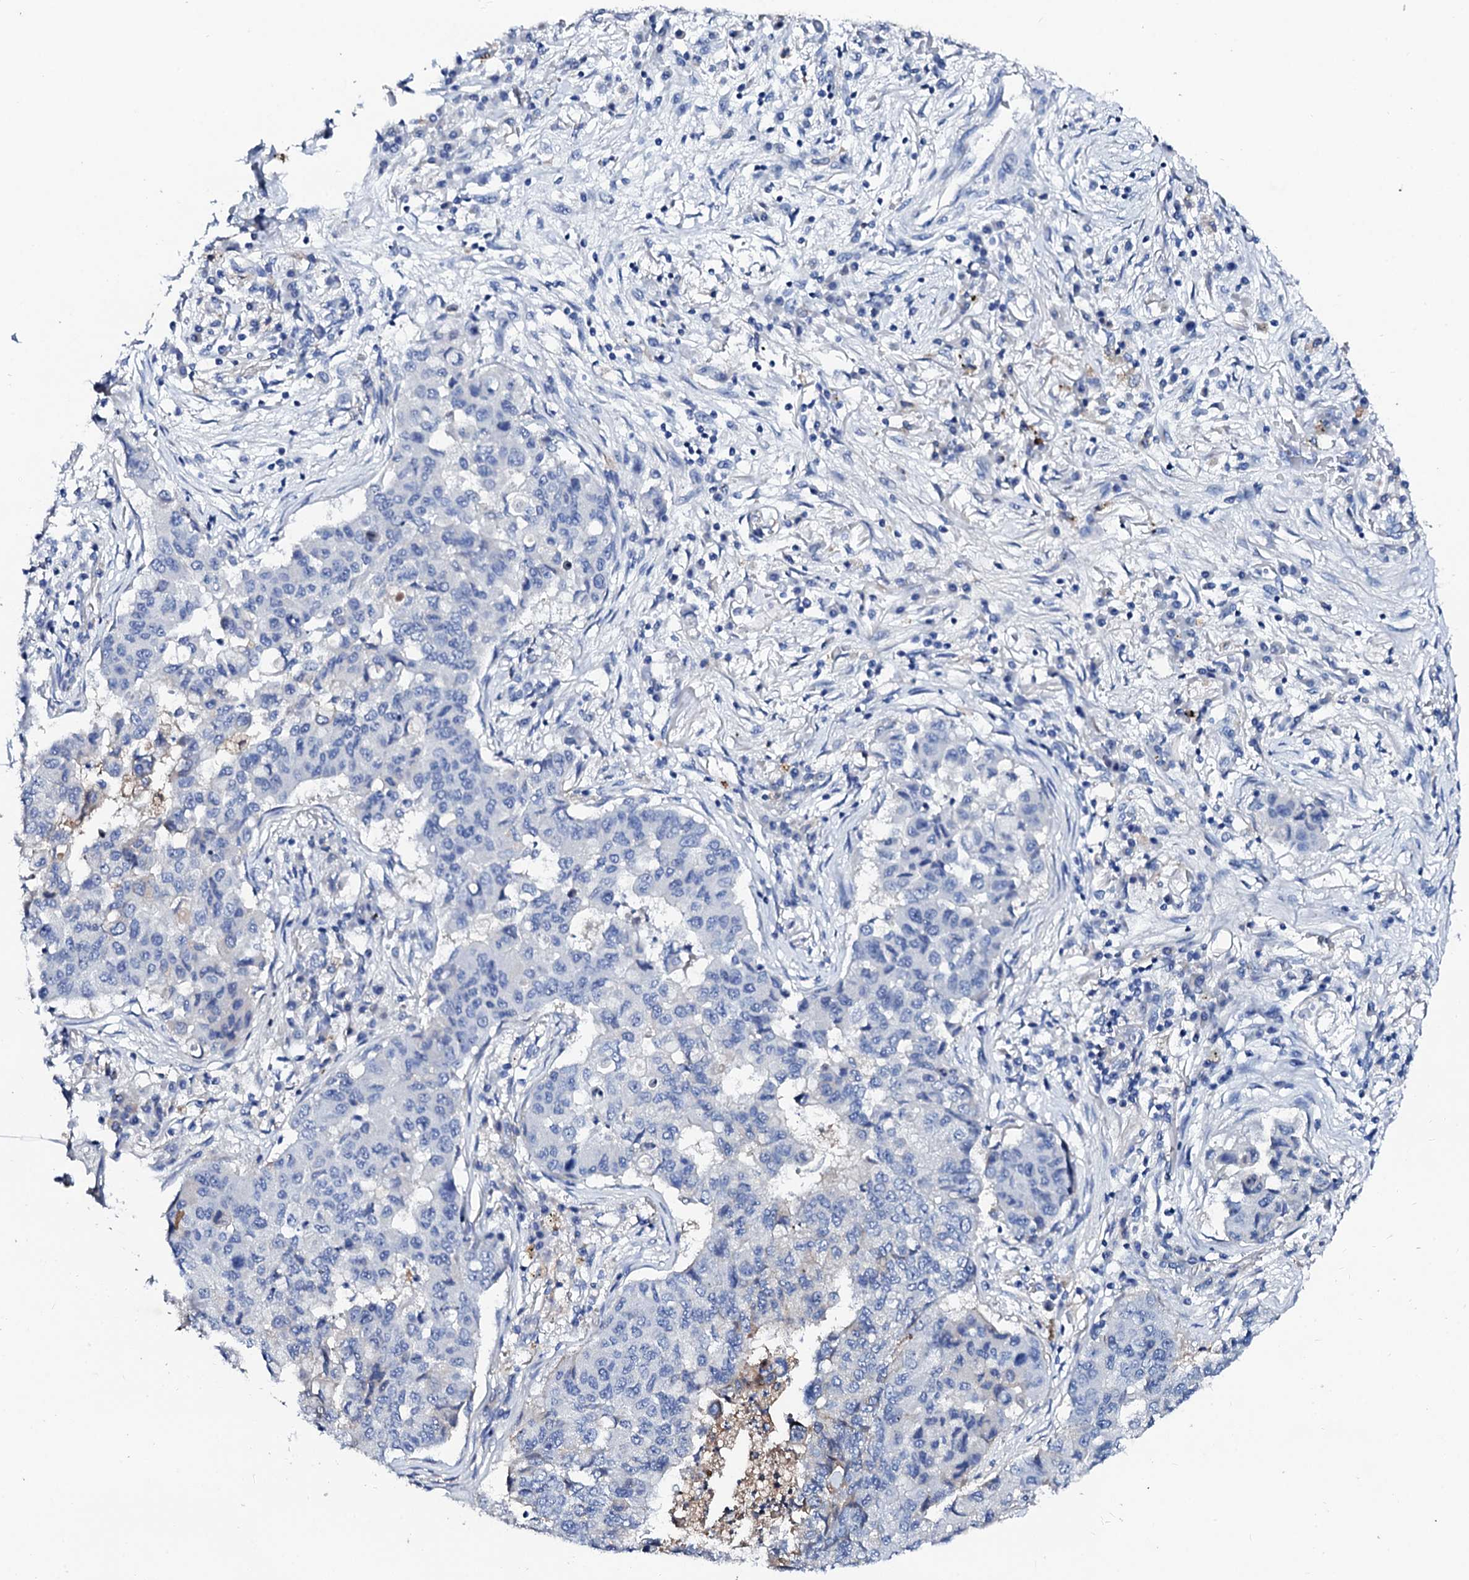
{"staining": {"intensity": "negative", "quantity": "none", "location": "none"}, "tissue": "lung cancer", "cell_type": "Tumor cells", "image_type": "cancer", "snomed": [{"axis": "morphology", "description": "Squamous cell carcinoma, NOS"}, {"axis": "topography", "description": "Lung"}], "caption": "Human lung cancer stained for a protein using immunohistochemistry shows no positivity in tumor cells.", "gene": "GLB1L3", "patient": {"sex": "male", "age": 74}}